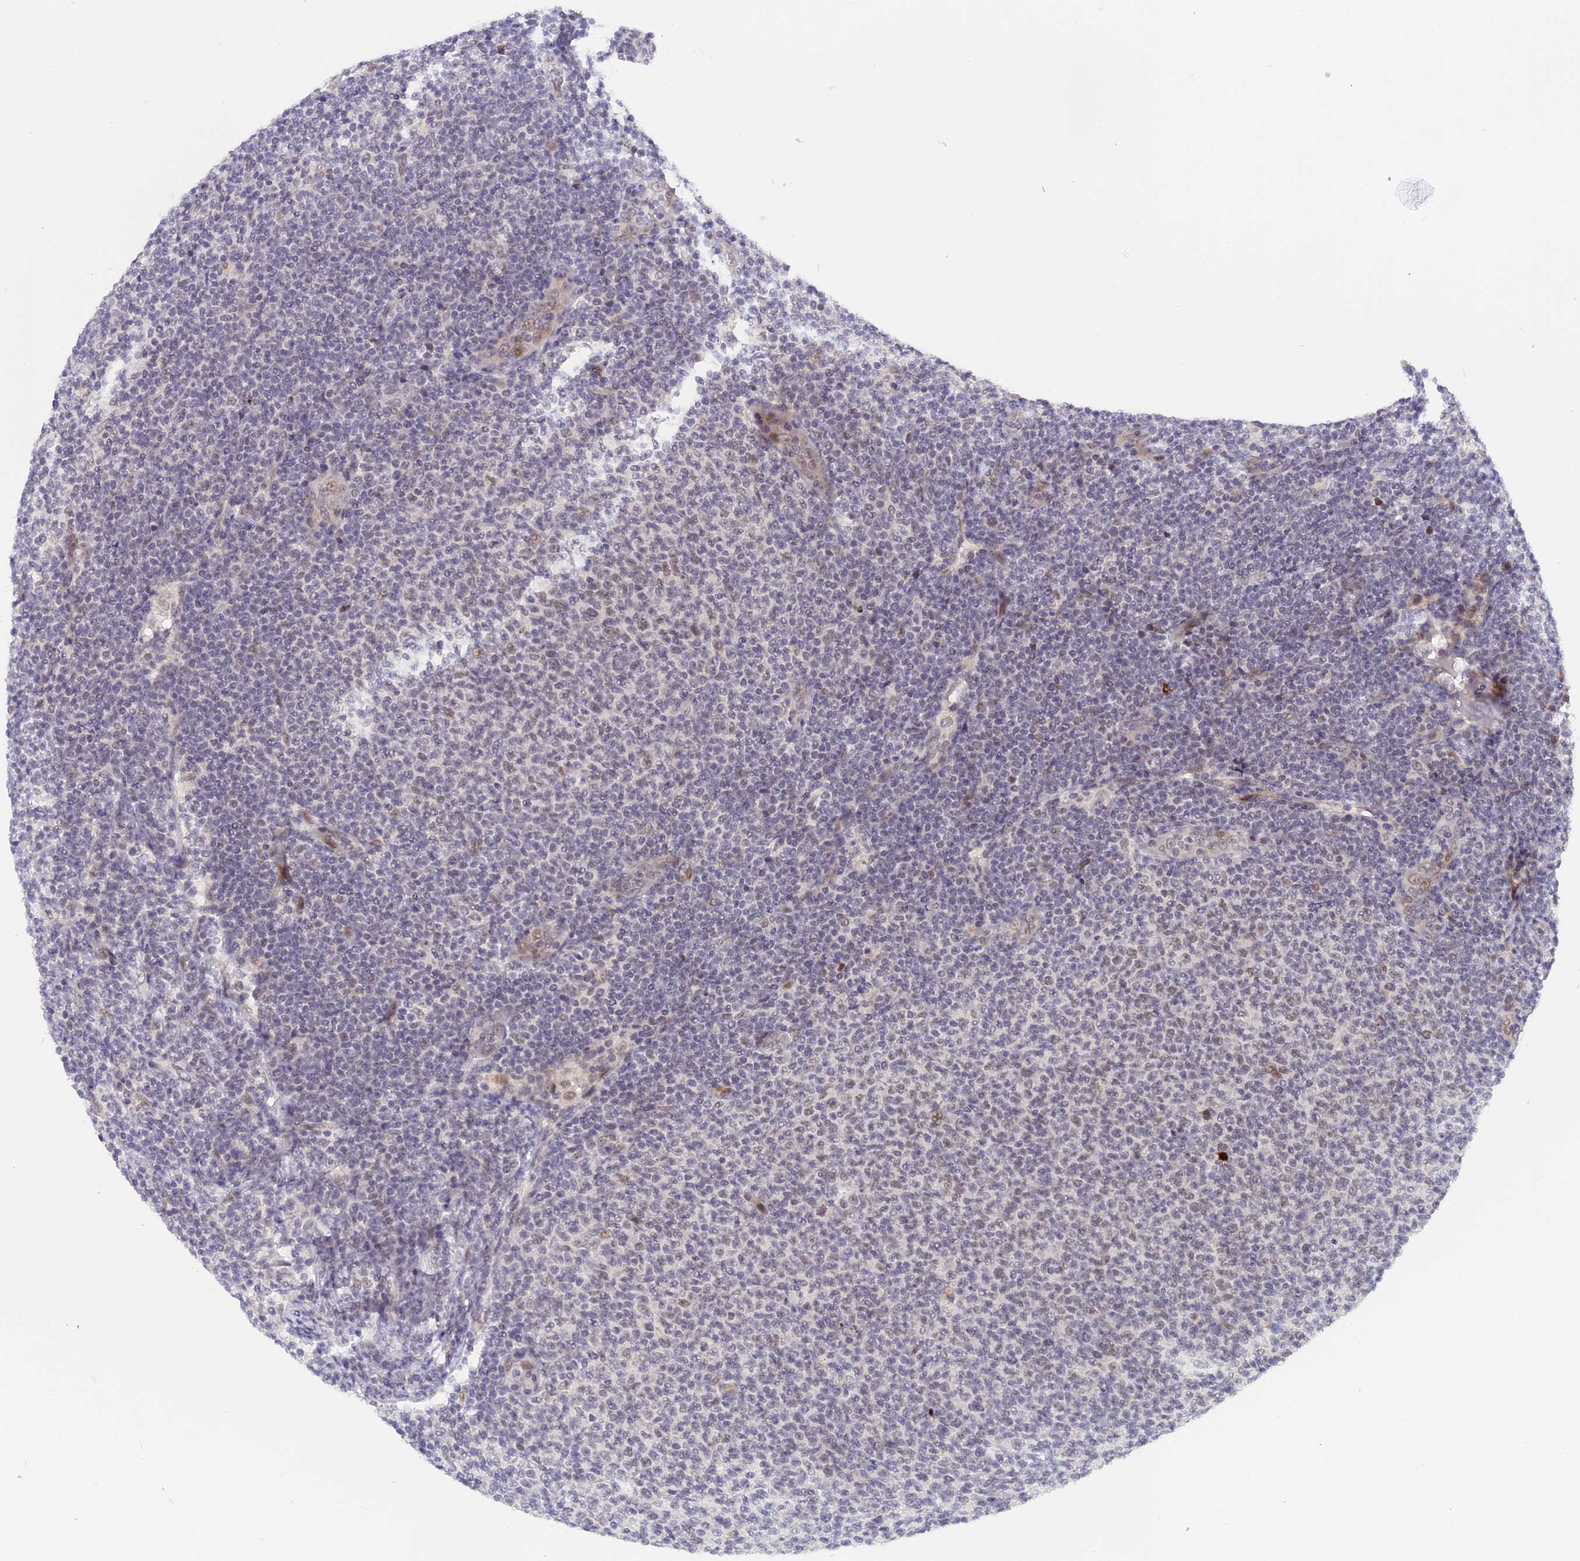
{"staining": {"intensity": "weak", "quantity": "<25%", "location": "nuclear"}, "tissue": "lymphoma", "cell_type": "Tumor cells", "image_type": "cancer", "snomed": [{"axis": "morphology", "description": "Malignant lymphoma, non-Hodgkin's type, Low grade"}, {"axis": "topography", "description": "Lymph node"}], "caption": "Micrograph shows no significant protein staining in tumor cells of low-grade malignant lymphoma, non-Hodgkin's type. (Stains: DAB (3,3'-diaminobenzidine) immunohistochemistry with hematoxylin counter stain, Microscopy: brightfield microscopy at high magnification).", "gene": "POLR2C", "patient": {"sex": "male", "age": 66}}